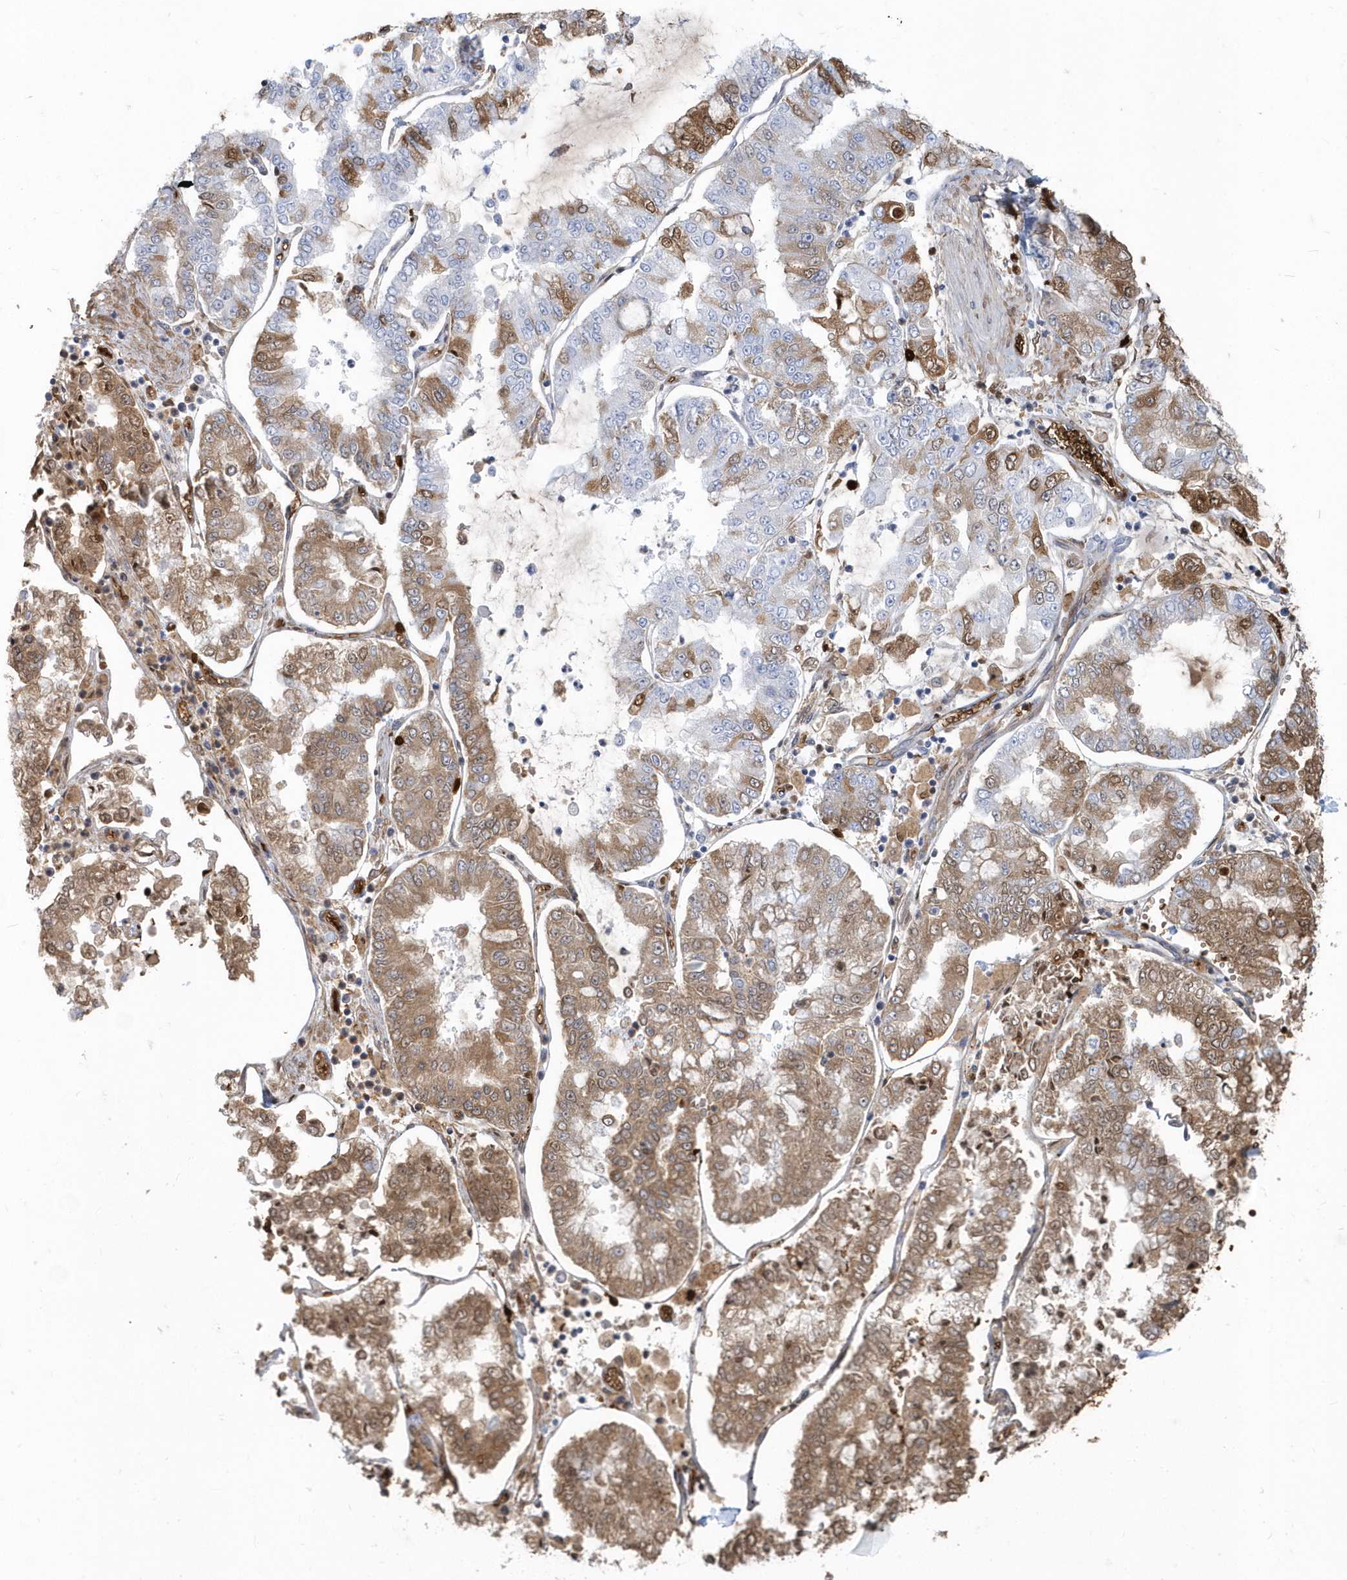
{"staining": {"intensity": "moderate", "quantity": "25%-75%", "location": "cytoplasmic/membranous"}, "tissue": "stomach cancer", "cell_type": "Tumor cells", "image_type": "cancer", "snomed": [{"axis": "morphology", "description": "Adenocarcinoma, NOS"}, {"axis": "topography", "description": "Stomach"}], "caption": "Stomach cancer (adenocarcinoma) stained with a brown dye demonstrates moderate cytoplasmic/membranous positive expression in approximately 25%-75% of tumor cells.", "gene": "HBA2", "patient": {"sex": "male", "age": 76}}